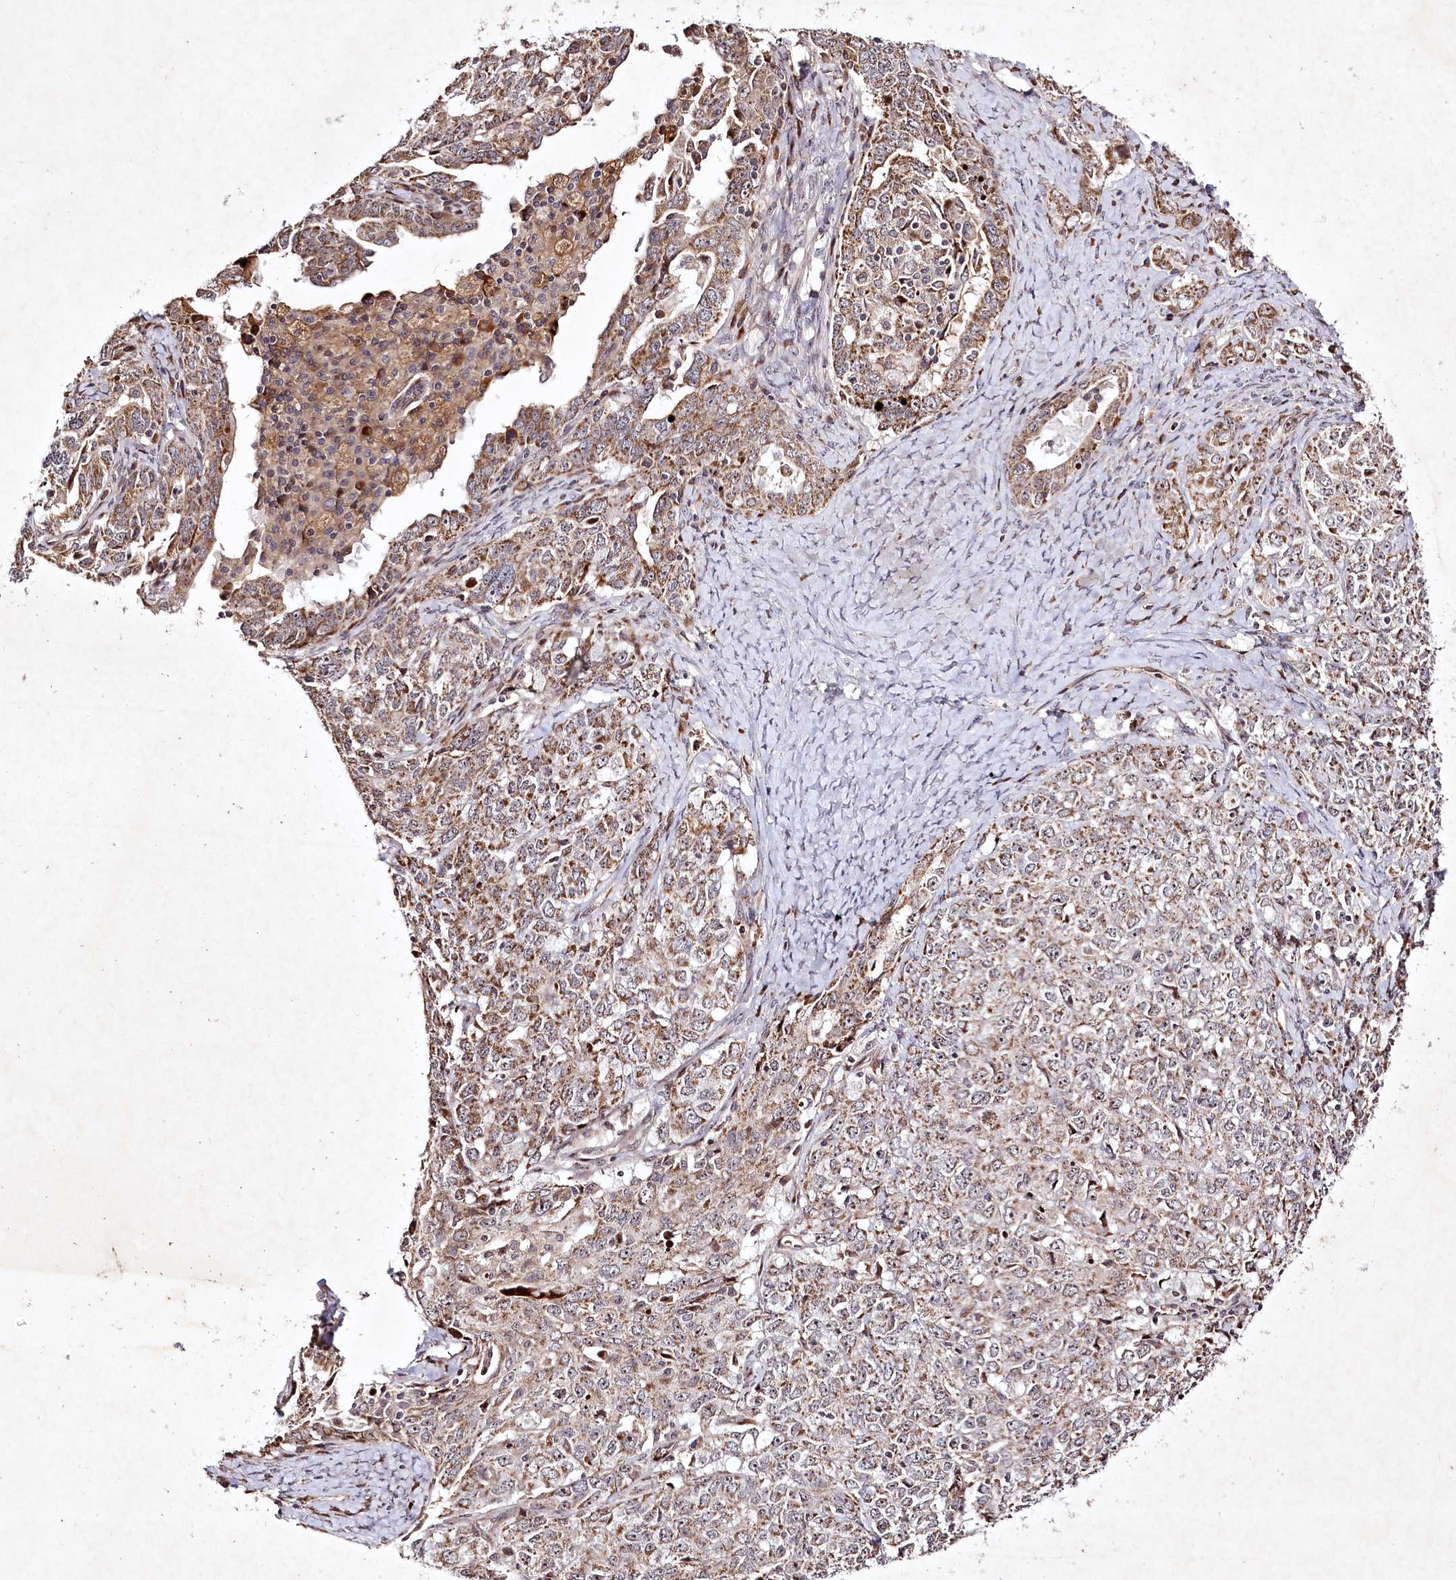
{"staining": {"intensity": "moderate", "quantity": ">75%", "location": "cytoplasmic/membranous"}, "tissue": "ovarian cancer", "cell_type": "Tumor cells", "image_type": "cancer", "snomed": [{"axis": "morphology", "description": "Carcinoma, endometroid"}, {"axis": "topography", "description": "Ovary"}], "caption": "Human ovarian cancer (endometroid carcinoma) stained with a brown dye displays moderate cytoplasmic/membranous positive expression in about >75% of tumor cells.", "gene": "DMP1", "patient": {"sex": "female", "age": 62}}